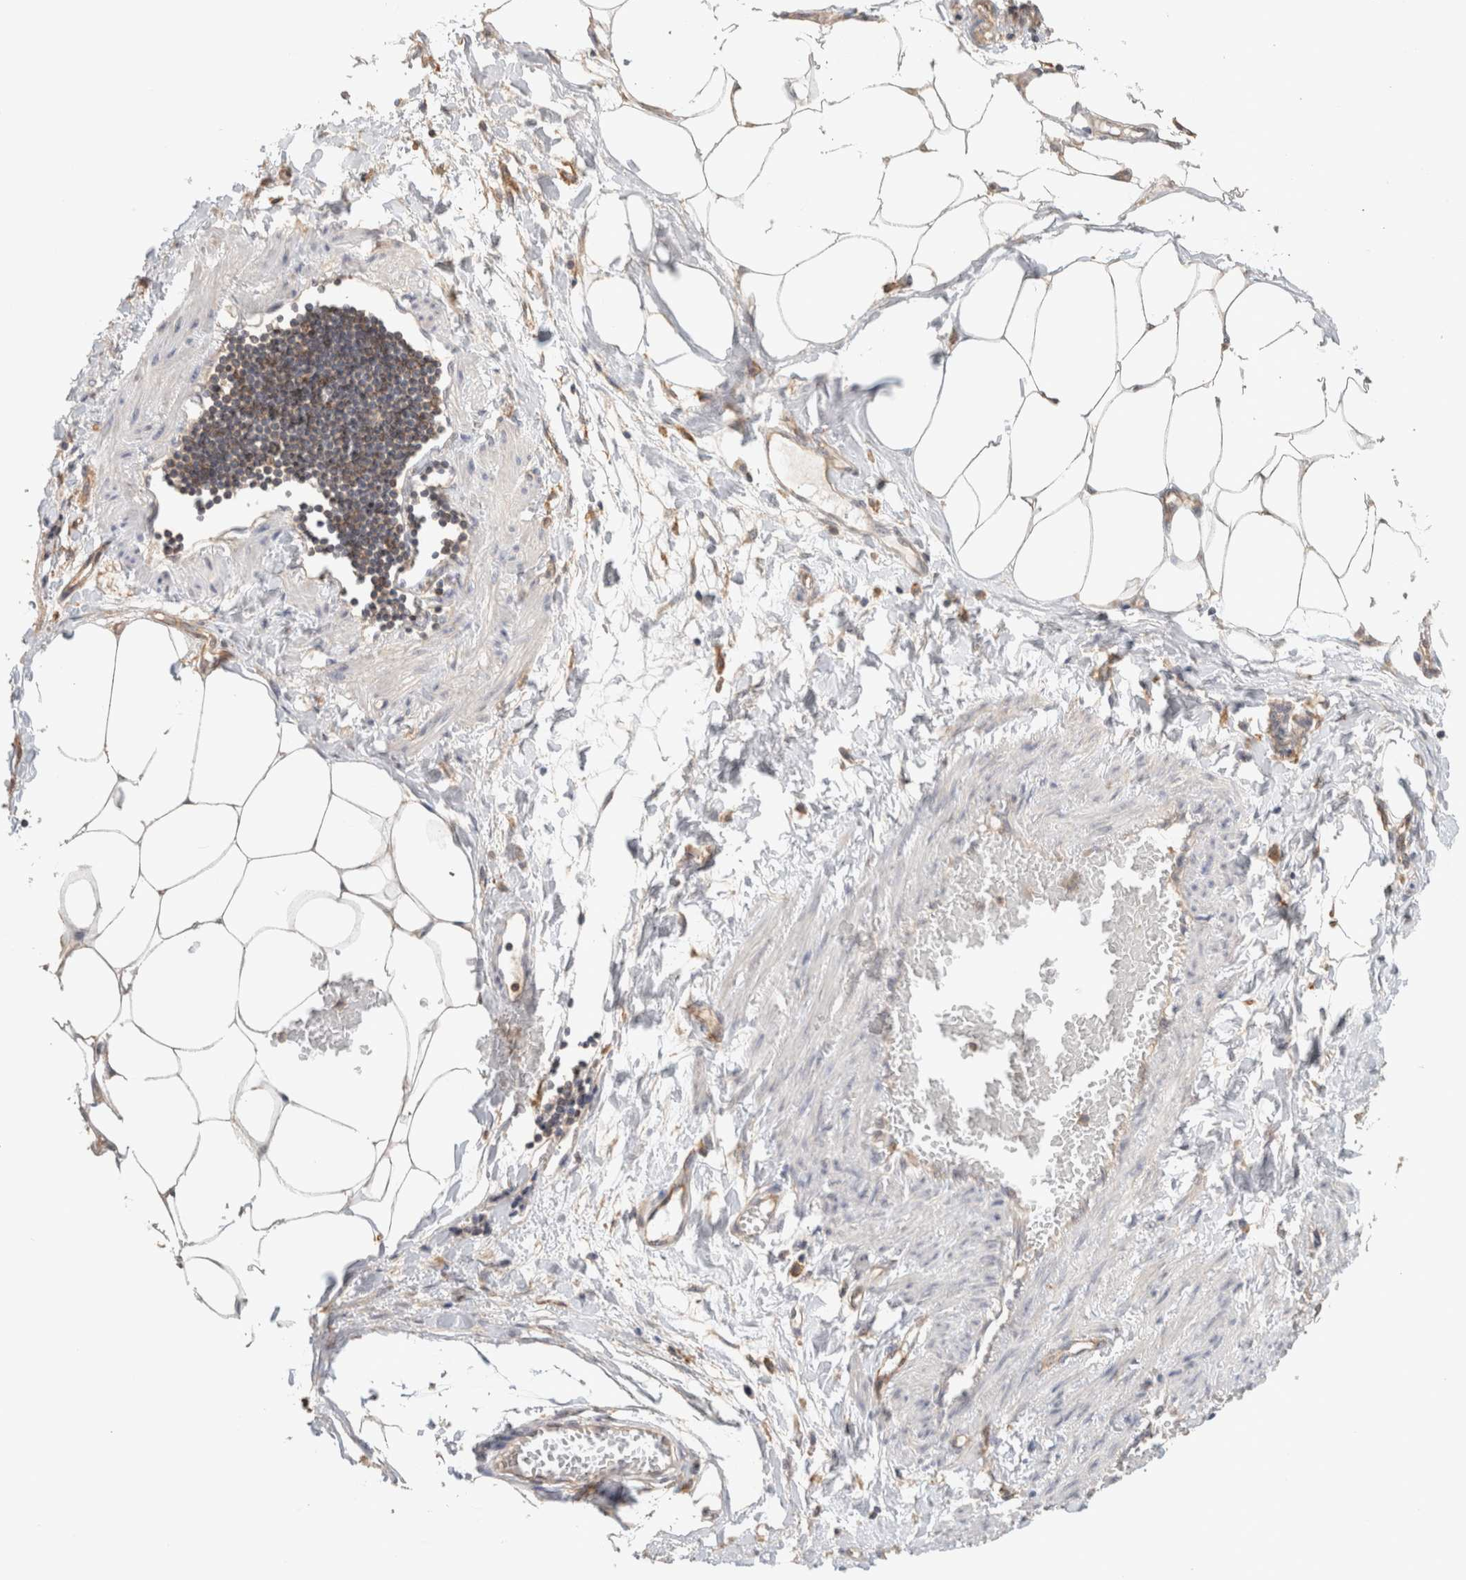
{"staining": {"intensity": "weak", "quantity": "25%-75%", "location": "cytoplasmic/membranous"}, "tissue": "adipose tissue", "cell_type": "Adipocytes", "image_type": "normal", "snomed": [{"axis": "morphology", "description": "Normal tissue, NOS"}, {"axis": "morphology", "description": "Adenocarcinoma, NOS"}, {"axis": "topography", "description": "Colon"}, {"axis": "topography", "description": "Peripheral nerve tissue"}], "caption": "IHC staining of unremarkable adipose tissue, which shows low levels of weak cytoplasmic/membranous expression in about 25%-75% of adipocytes indicating weak cytoplasmic/membranous protein expression. The staining was performed using DAB (3,3'-diaminobenzidine) (brown) for protein detection and nuclei were counterstained in hematoxylin (blue).", "gene": "CFAP418", "patient": {"sex": "male", "age": 14}}